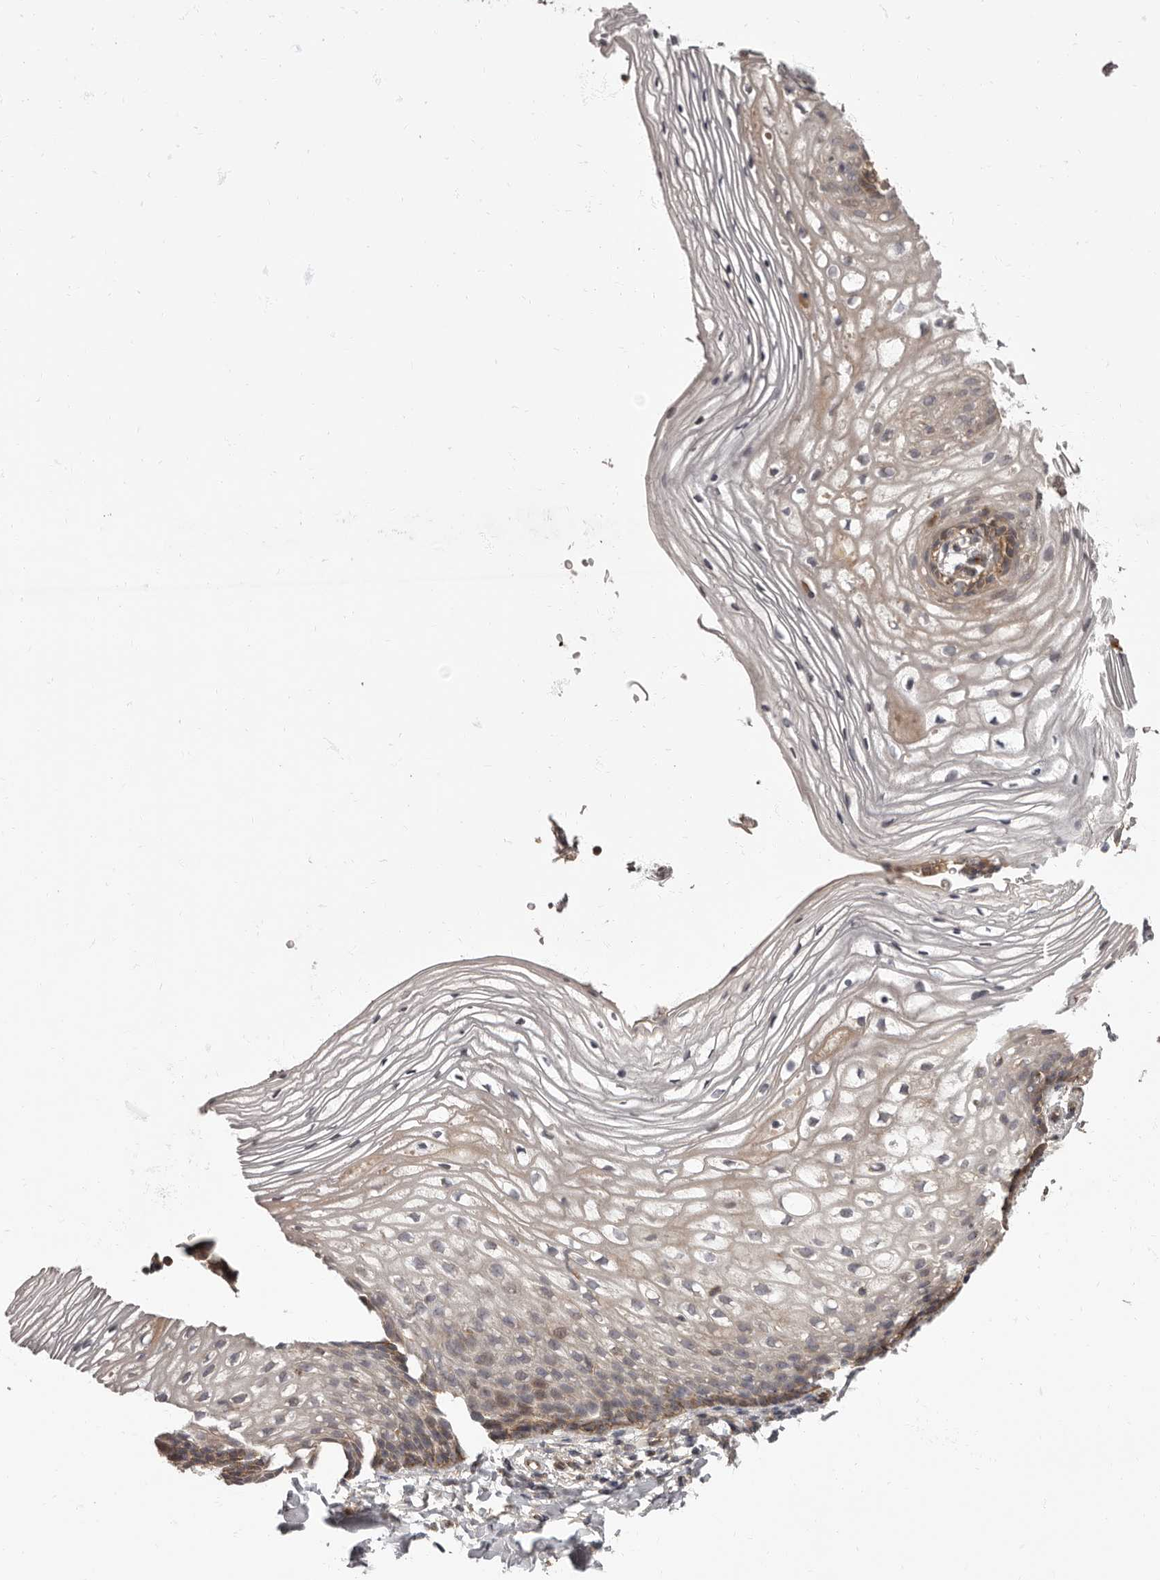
{"staining": {"intensity": "moderate", "quantity": "<25%", "location": "cytoplasmic/membranous"}, "tissue": "vagina", "cell_type": "Squamous epithelial cells", "image_type": "normal", "snomed": [{"axis": "morphology", "description": "Normal tissue, NOS"}, {"axis": "topography", "description": "Vagina"}], "caption": "Unremarkable vagina exhibits moderate cytoplasmic/membranous expression in approximately <25% of squamous epithelial cells, visualized by immunohistochemistry.", "gene": "ADCY2", "patient": {"sex": "female", "age": 60}}